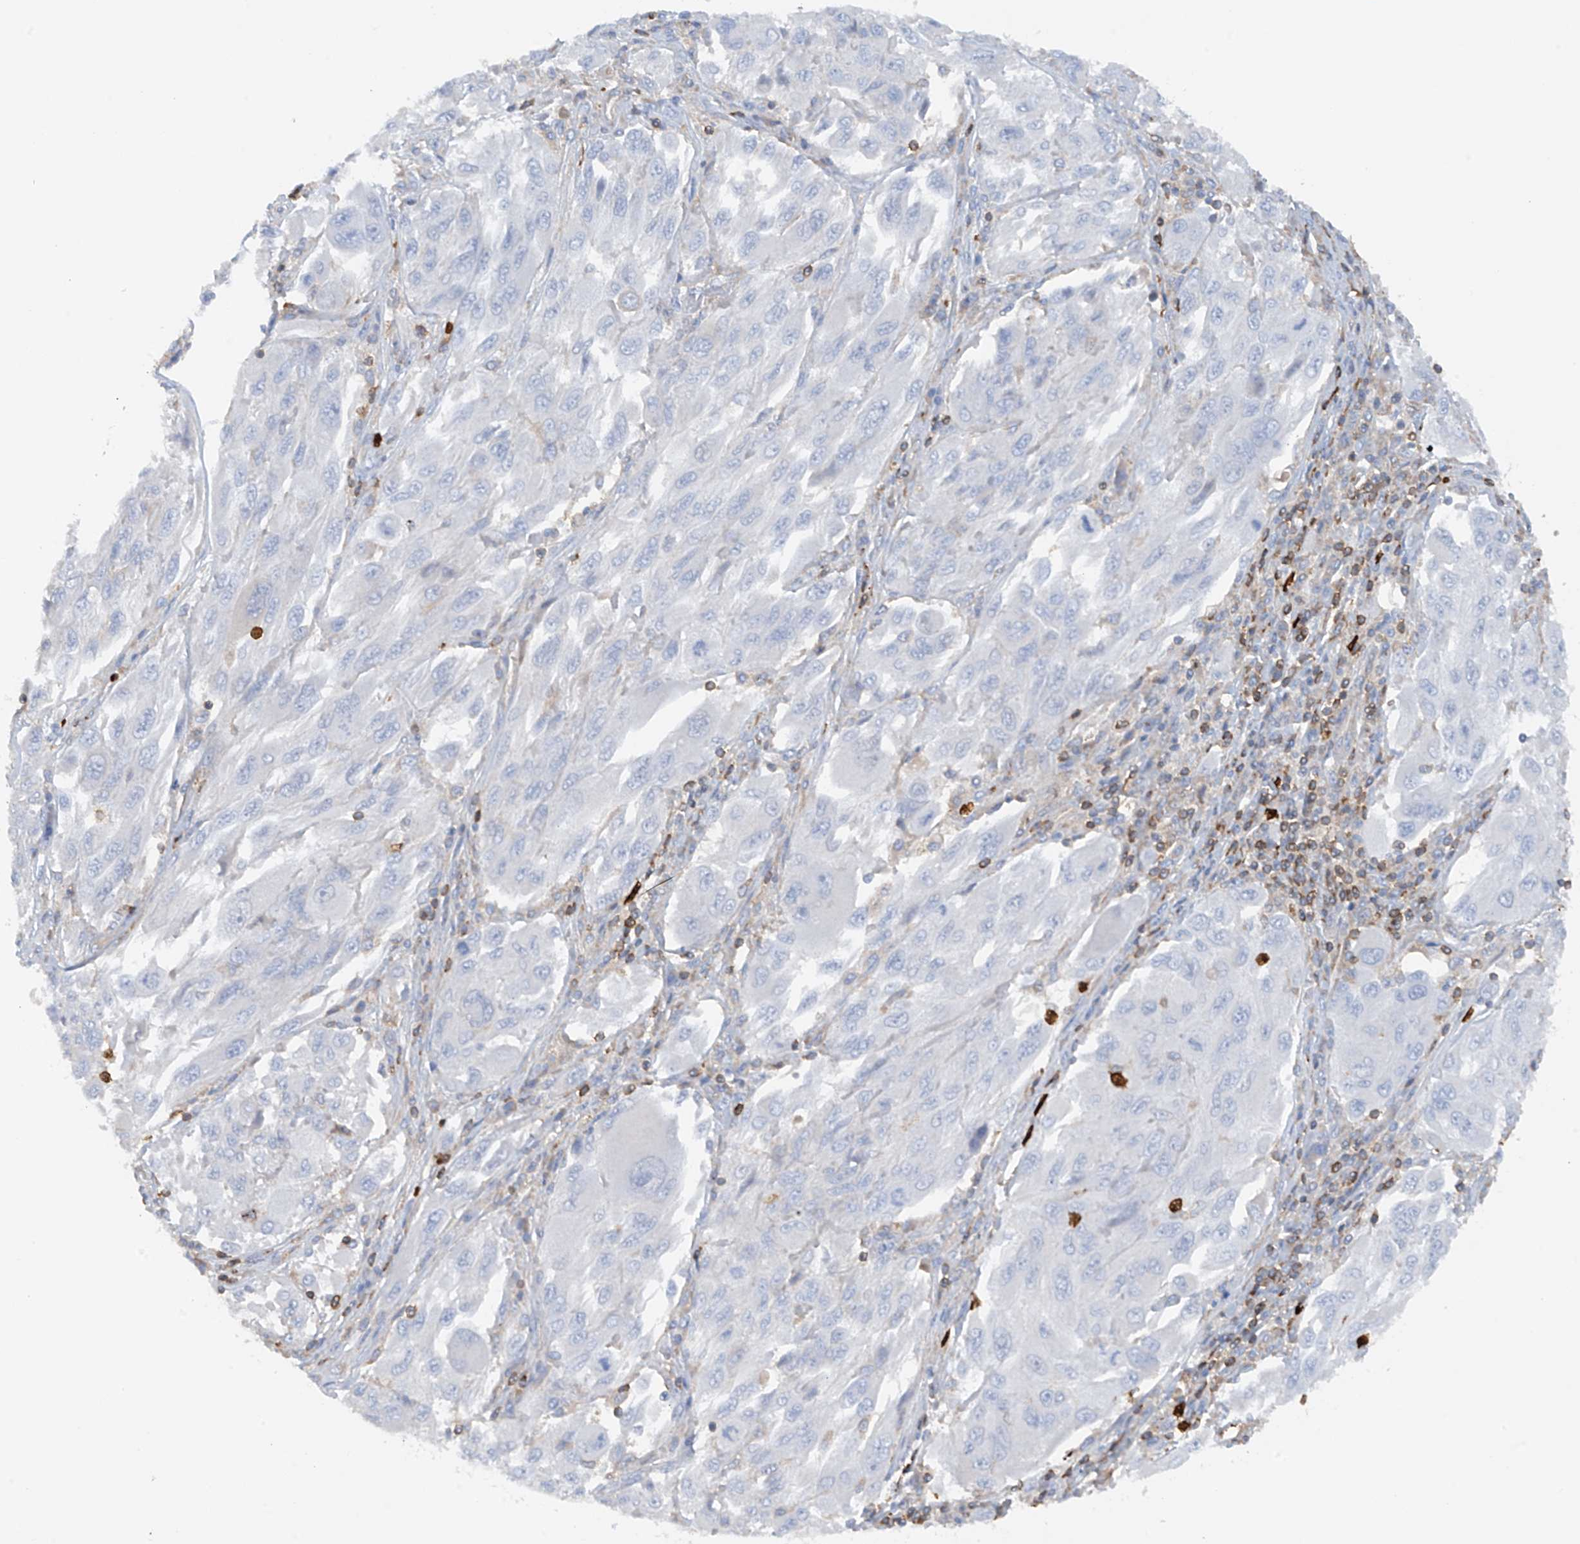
{"staining": {"intensity": "negative", "quantity": "none", "location": "none"}, "tissue": "melanoma", "cell_type": "Tumor cells", "image_type": "cancer", "snomed": [{"axis": "morphology", "description": "Malignant melanoma, NOS"}, {"axis": "topography", "description": "Skin"}], "caption": "Tumor cells show no significant expression in malignant melanoma.", "gene": "PHACTR2", "patient": {"sex": "female", "age": 91}}